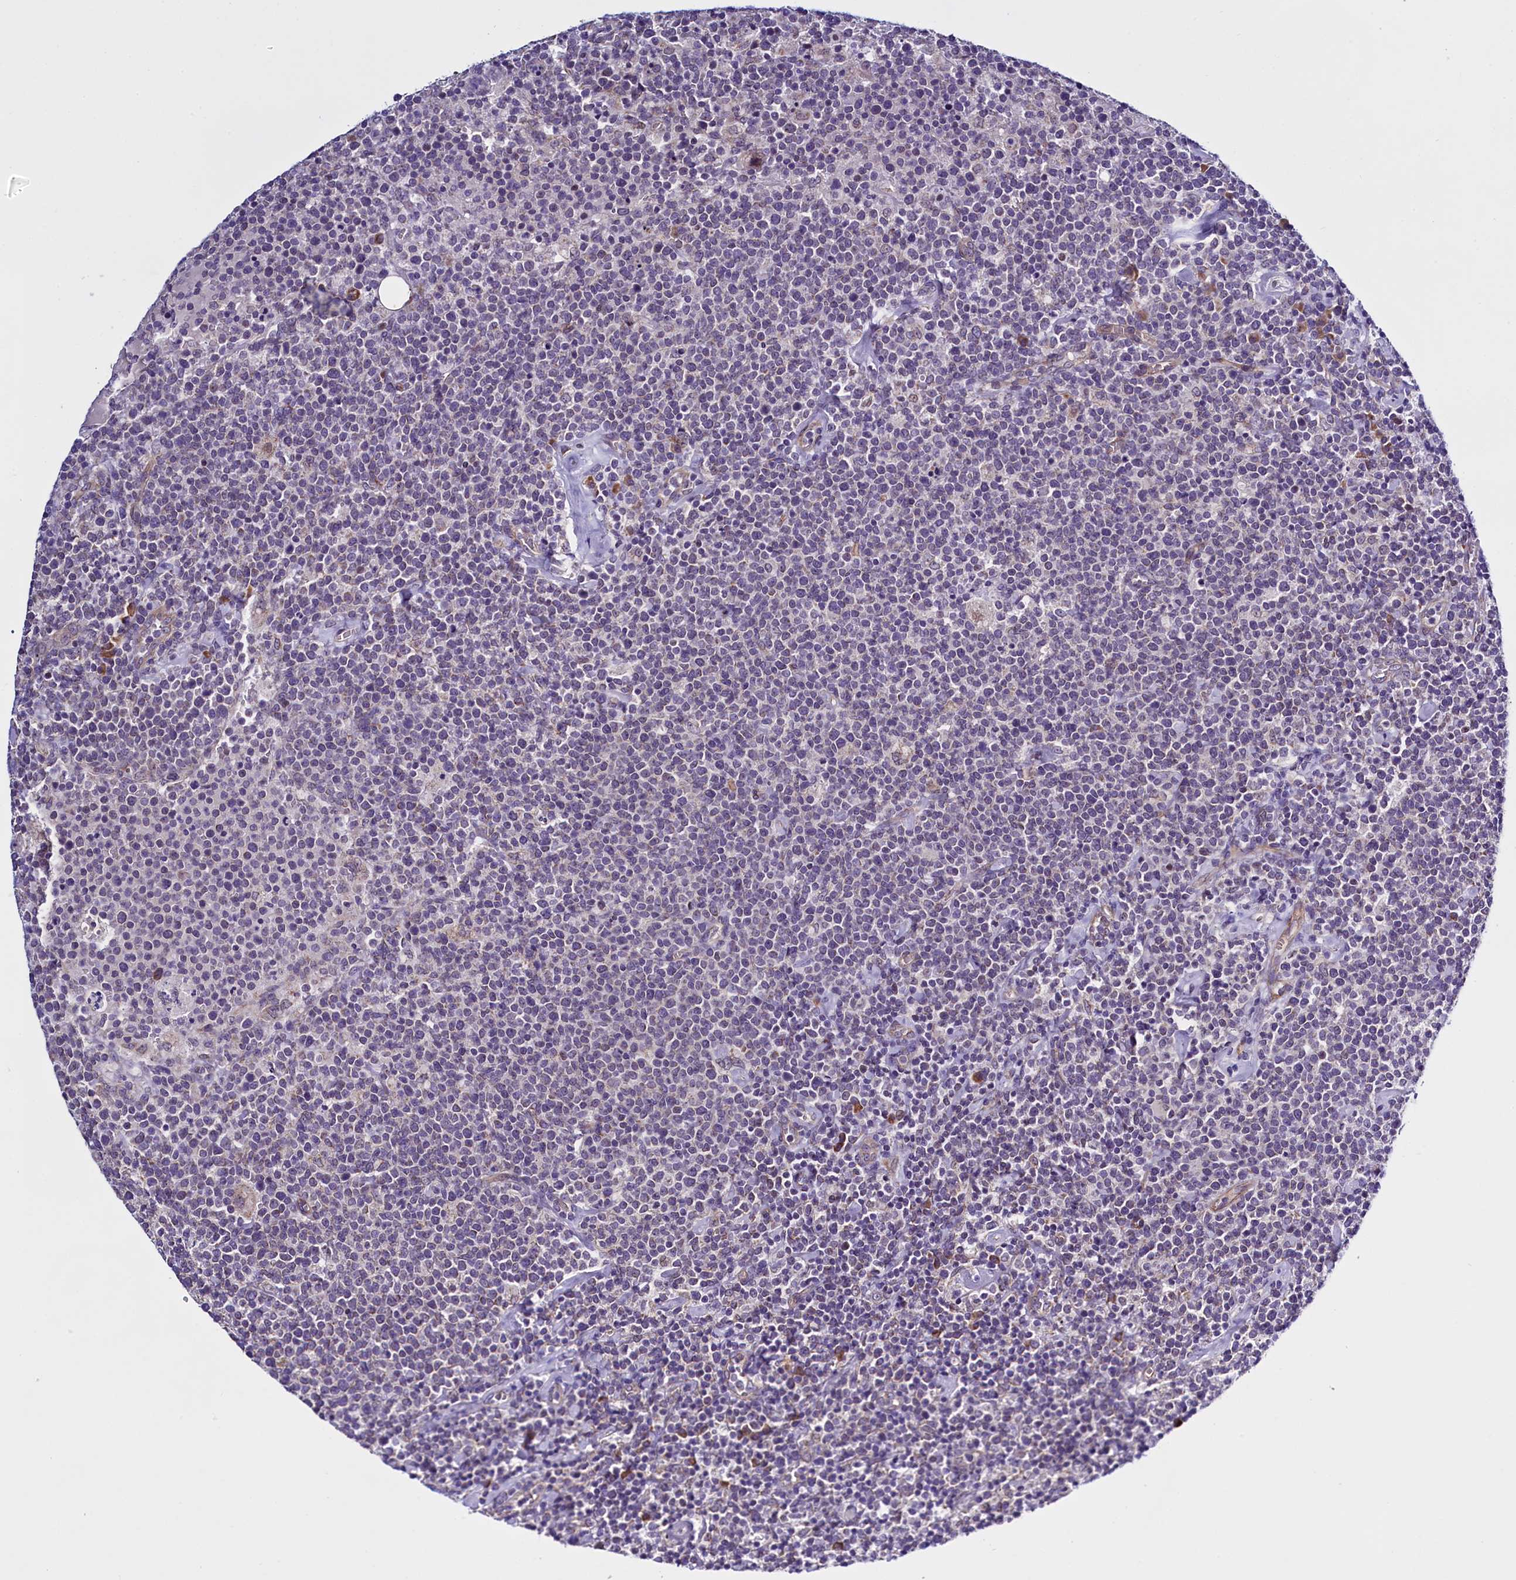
{"staining": {"intensity": "negative", "quantity": "none", "location": "none"}, "tissue": "lymphoma", "cell_type": "Tumor cells", "image_type": "cancer", "snomed": [{"axis": "morphology", "description": "Malignant lymphoma, non-Hodgkin's type, High grade"}, {"axis": "topography", "description": "Lymph node"}], "caption": "DAB (3,3'-diaminobenzidine) immunohistochemical staining of human lymphoma demonstrates no significant positivity in tumor cells.", "gene": "UACA", "patient": {"sex": "male", "age": 61}}